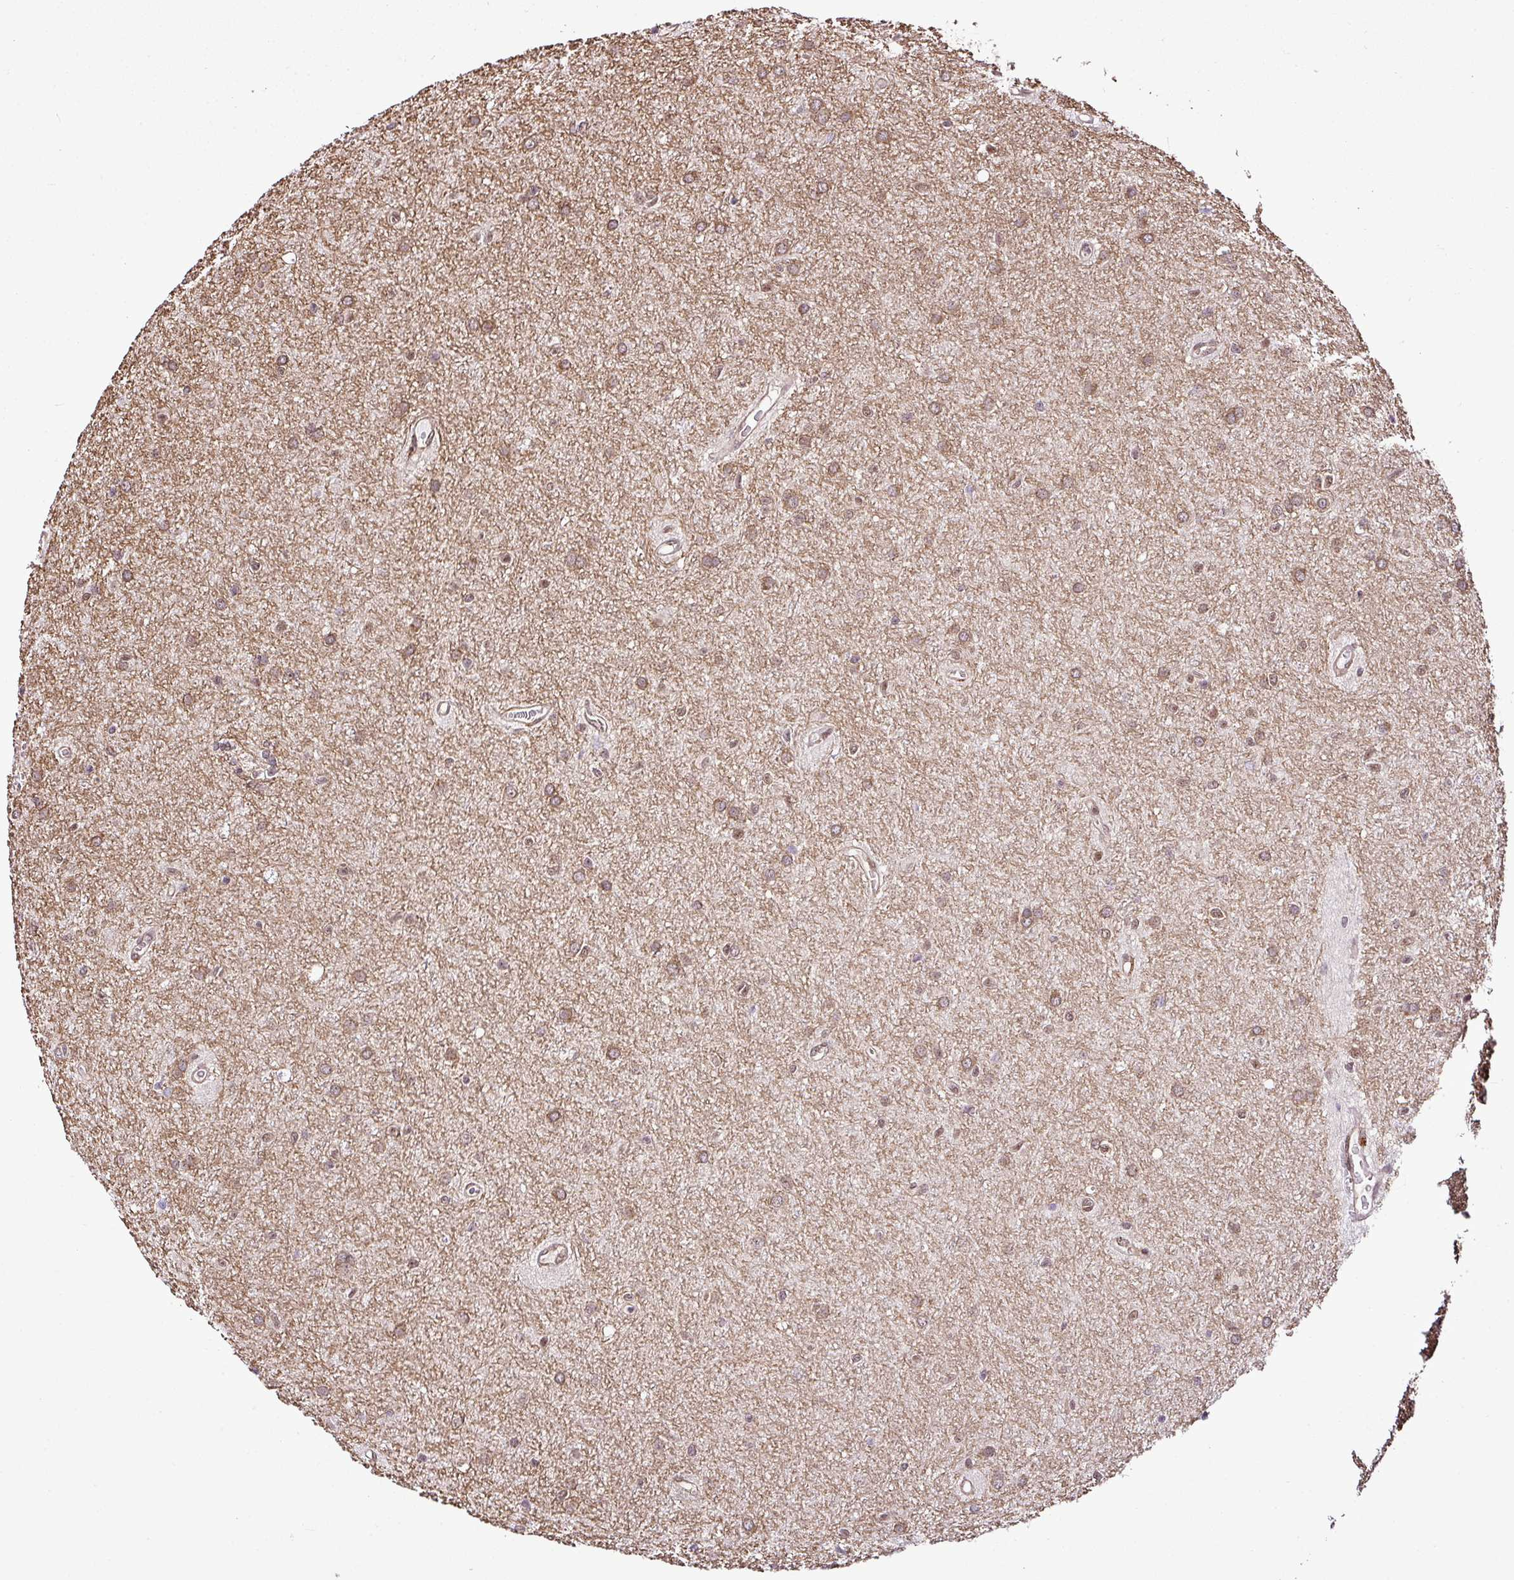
{"staining": {"intensity": "moderate", "quantity": ">75%", "location": "nuclear"}, "tissue": "glioma", "cell_type": "Tumor cells", "image_type": "cancer", "snomed": [{"axis": "morphology", "description": "Glioma, malignant, Low grade"}, {"axis": "topography", "description": "Cerebellum"}], "caption": "The micrograph reveals a brown stain indicating the presence of a protein in the nuclear of tumor cells in glioma. (DAB IHC, brown staining for protein, blue staining for nuclei).", "gene": "FAM153A", "patient": {"sex": "female", "age": 5}}